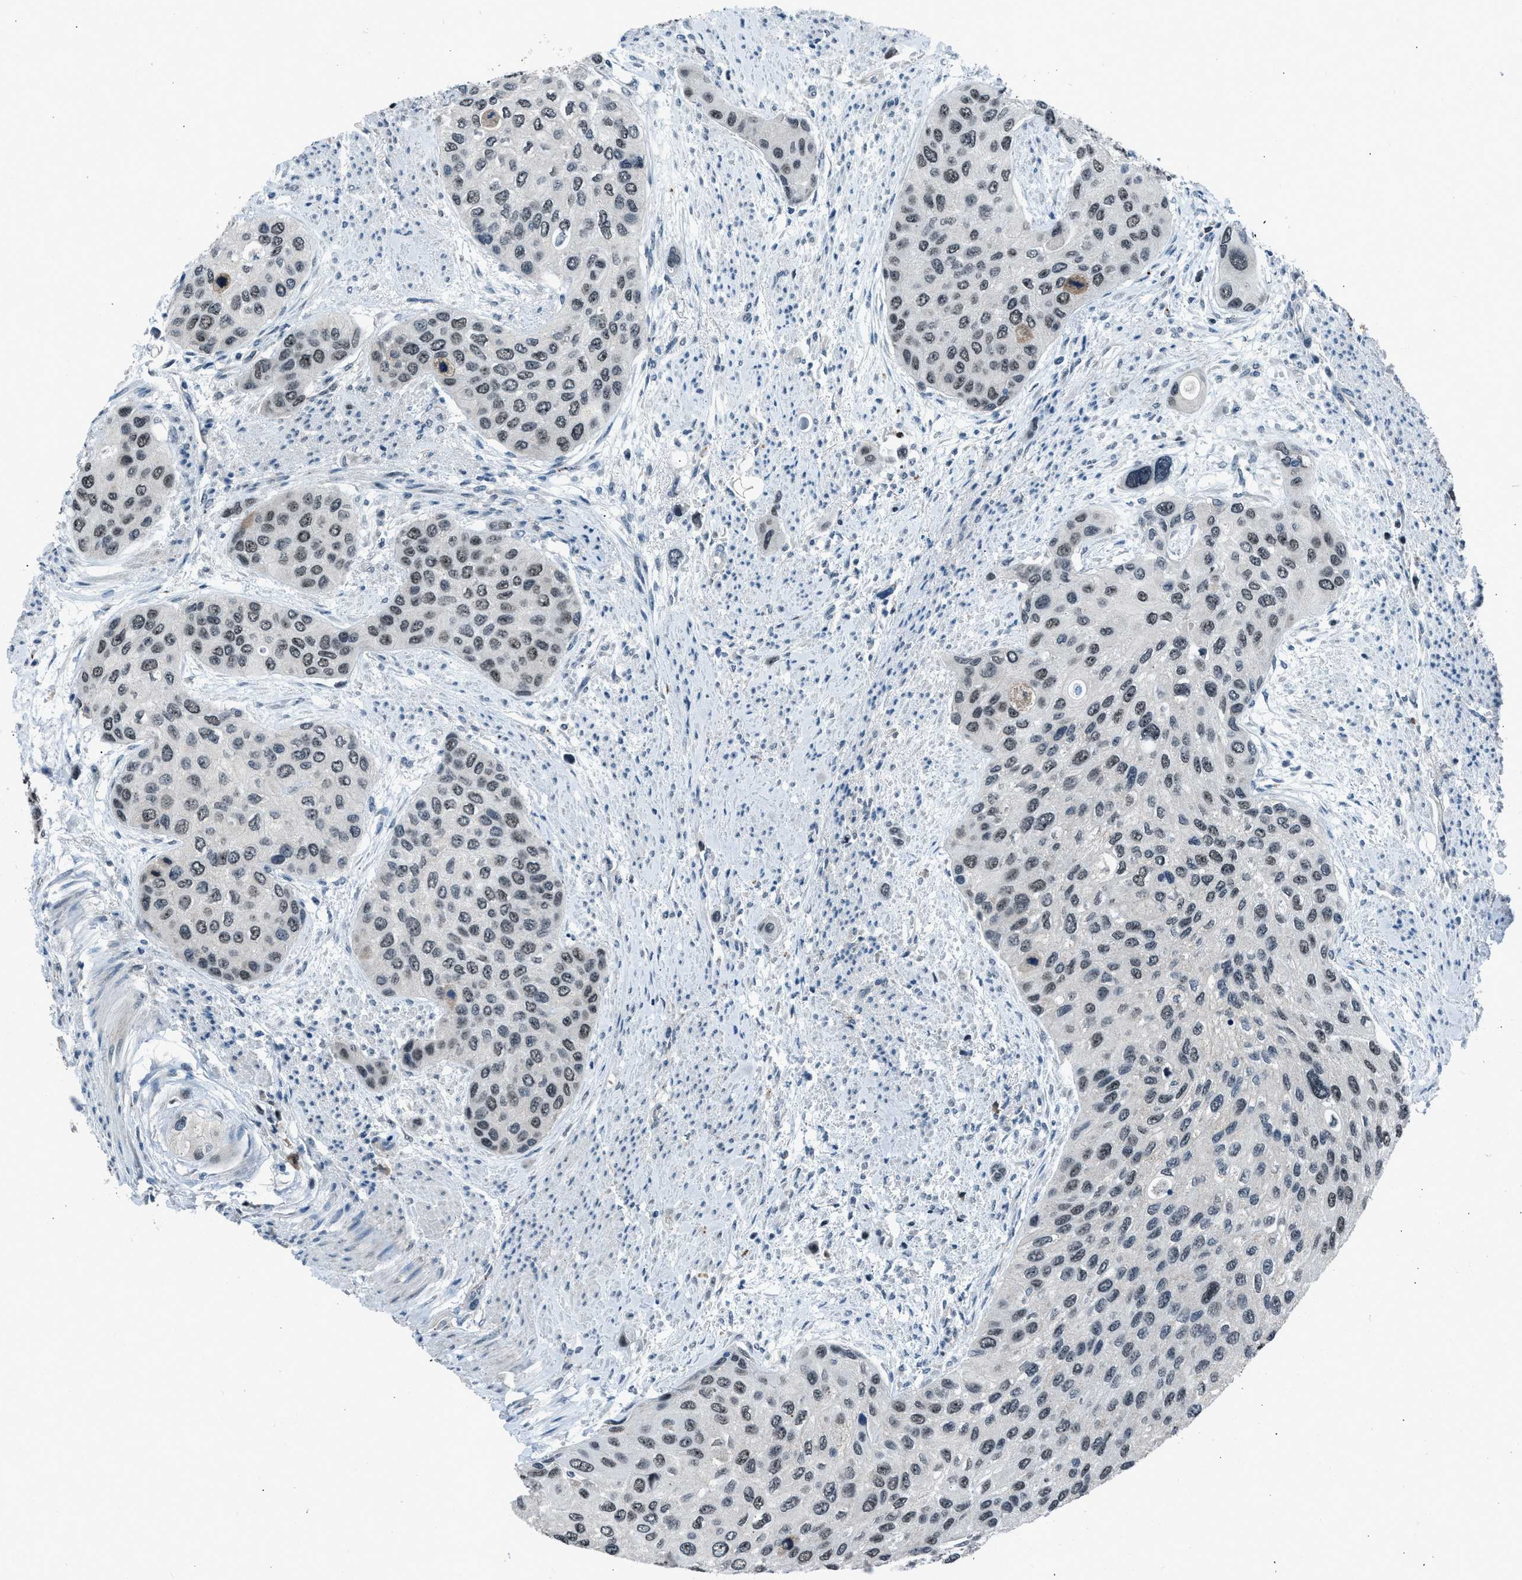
{"staining": {"intensity": "moderate", "quantity": ">75%", "location": "nuclear"}, "tissue": "urothelial cancer", "cell_type": "Tumor cells", "image_type": "cancer", "snomed": [{"axis": "morphology", "description": "Urothelial carcinoma, High grade"}, {"axis": "topography", "description": "Urinary bladder"}], "caption": "Protein expression analysis of urothelial cancer displays moderate nuclear positivity in about >75% of tumor cells. (DAB (3,3'-diaminobenzidine) = brown stain, brightfield microscopy at high magnification).", "gene": "ADCY1", "patient": {"sex": "female", "age": 56}}